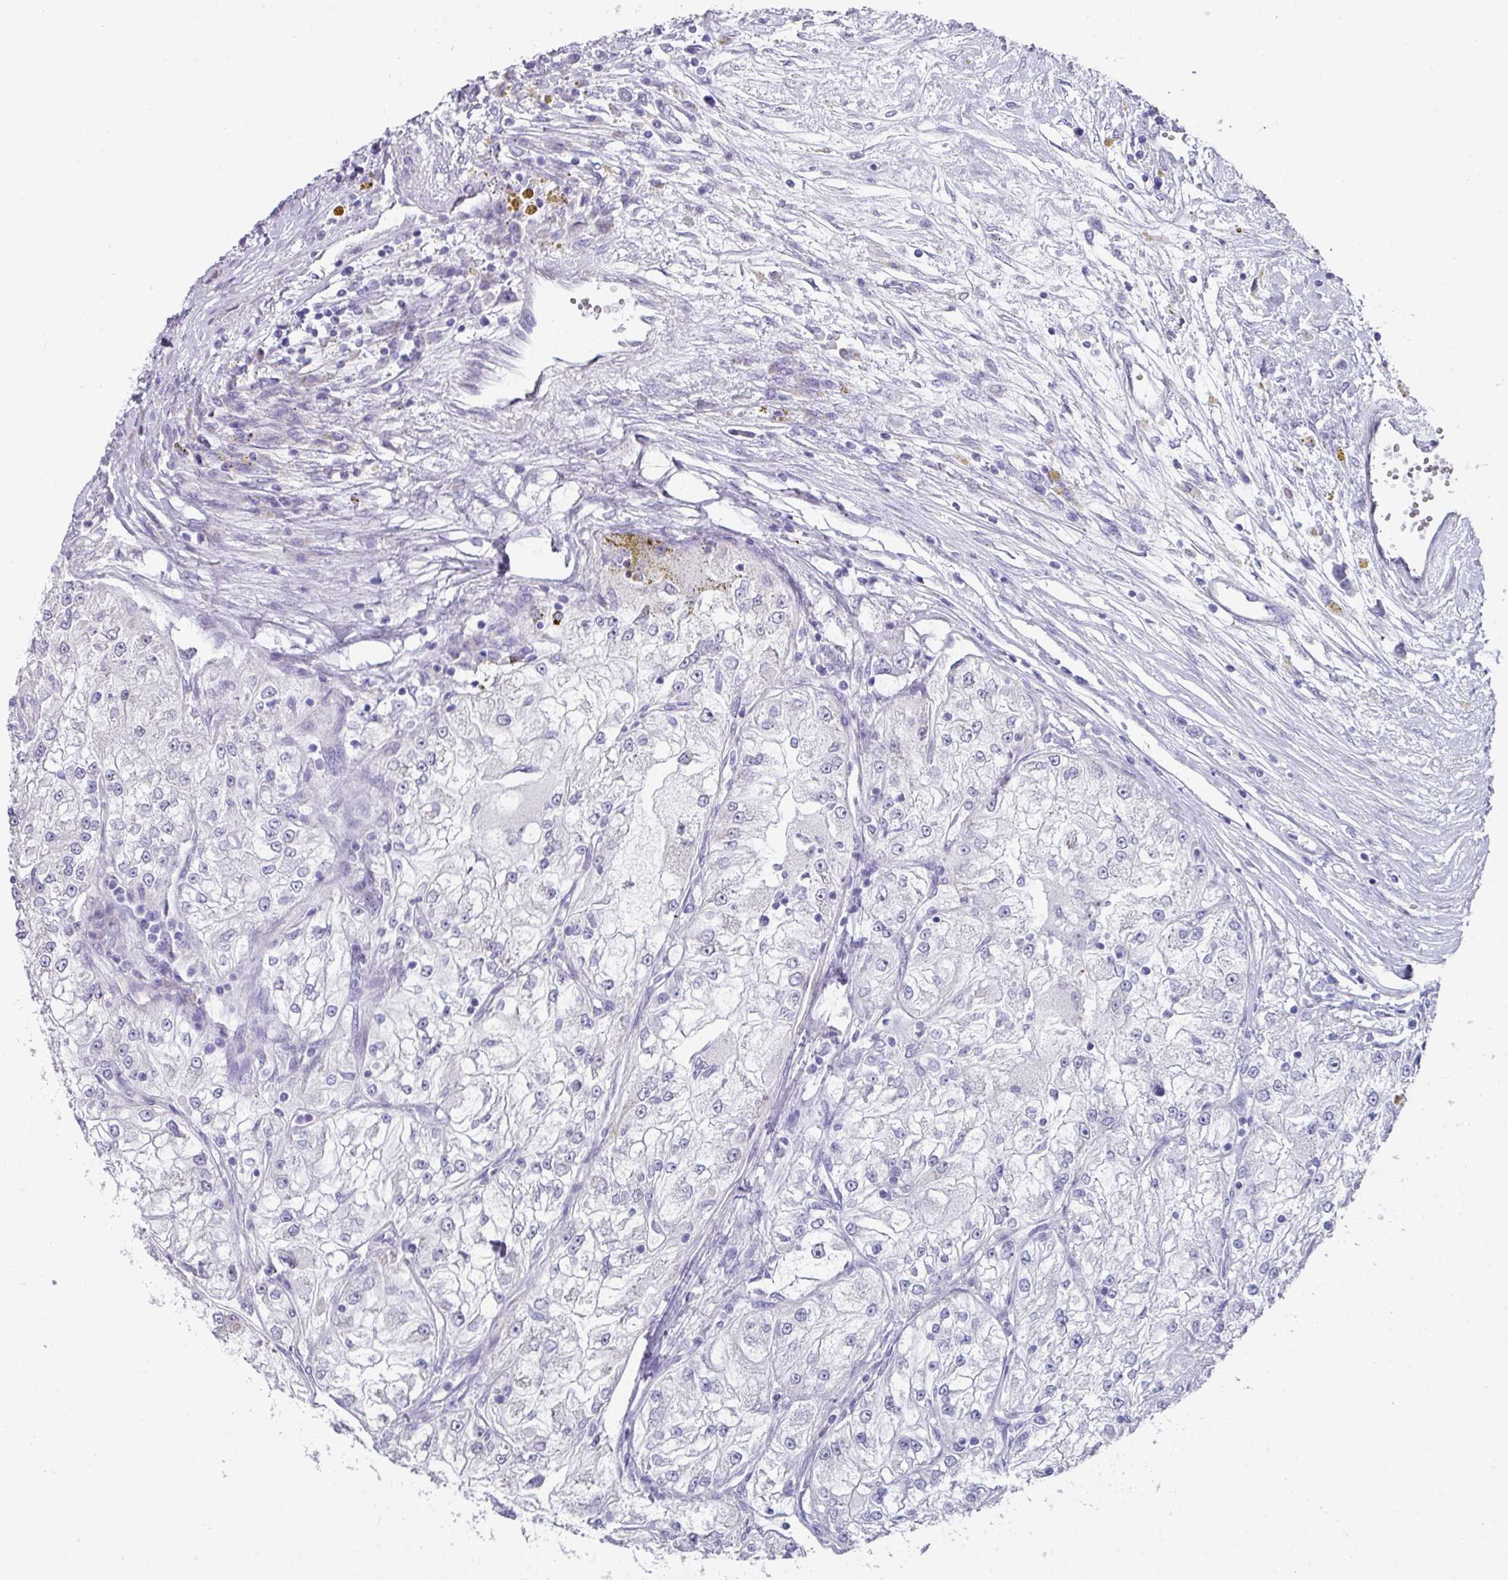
{"staining": {"intensity": "negative", "quantity": "none", "location": "none"}, "tissue": "renal cancer", "cell_type": "Tumor cells", "image_type": "cancer", "snomed": [{"axis": "morphology", "description": "Adenocarcinoma, NOS"}, {"axis": "topography", "description": "Kidney"}], "caption": "Tumor cells are negative for protein expression in human renal cancer.", "gene": "PEX10", "patient": {"sex": "female", "age": 72}}